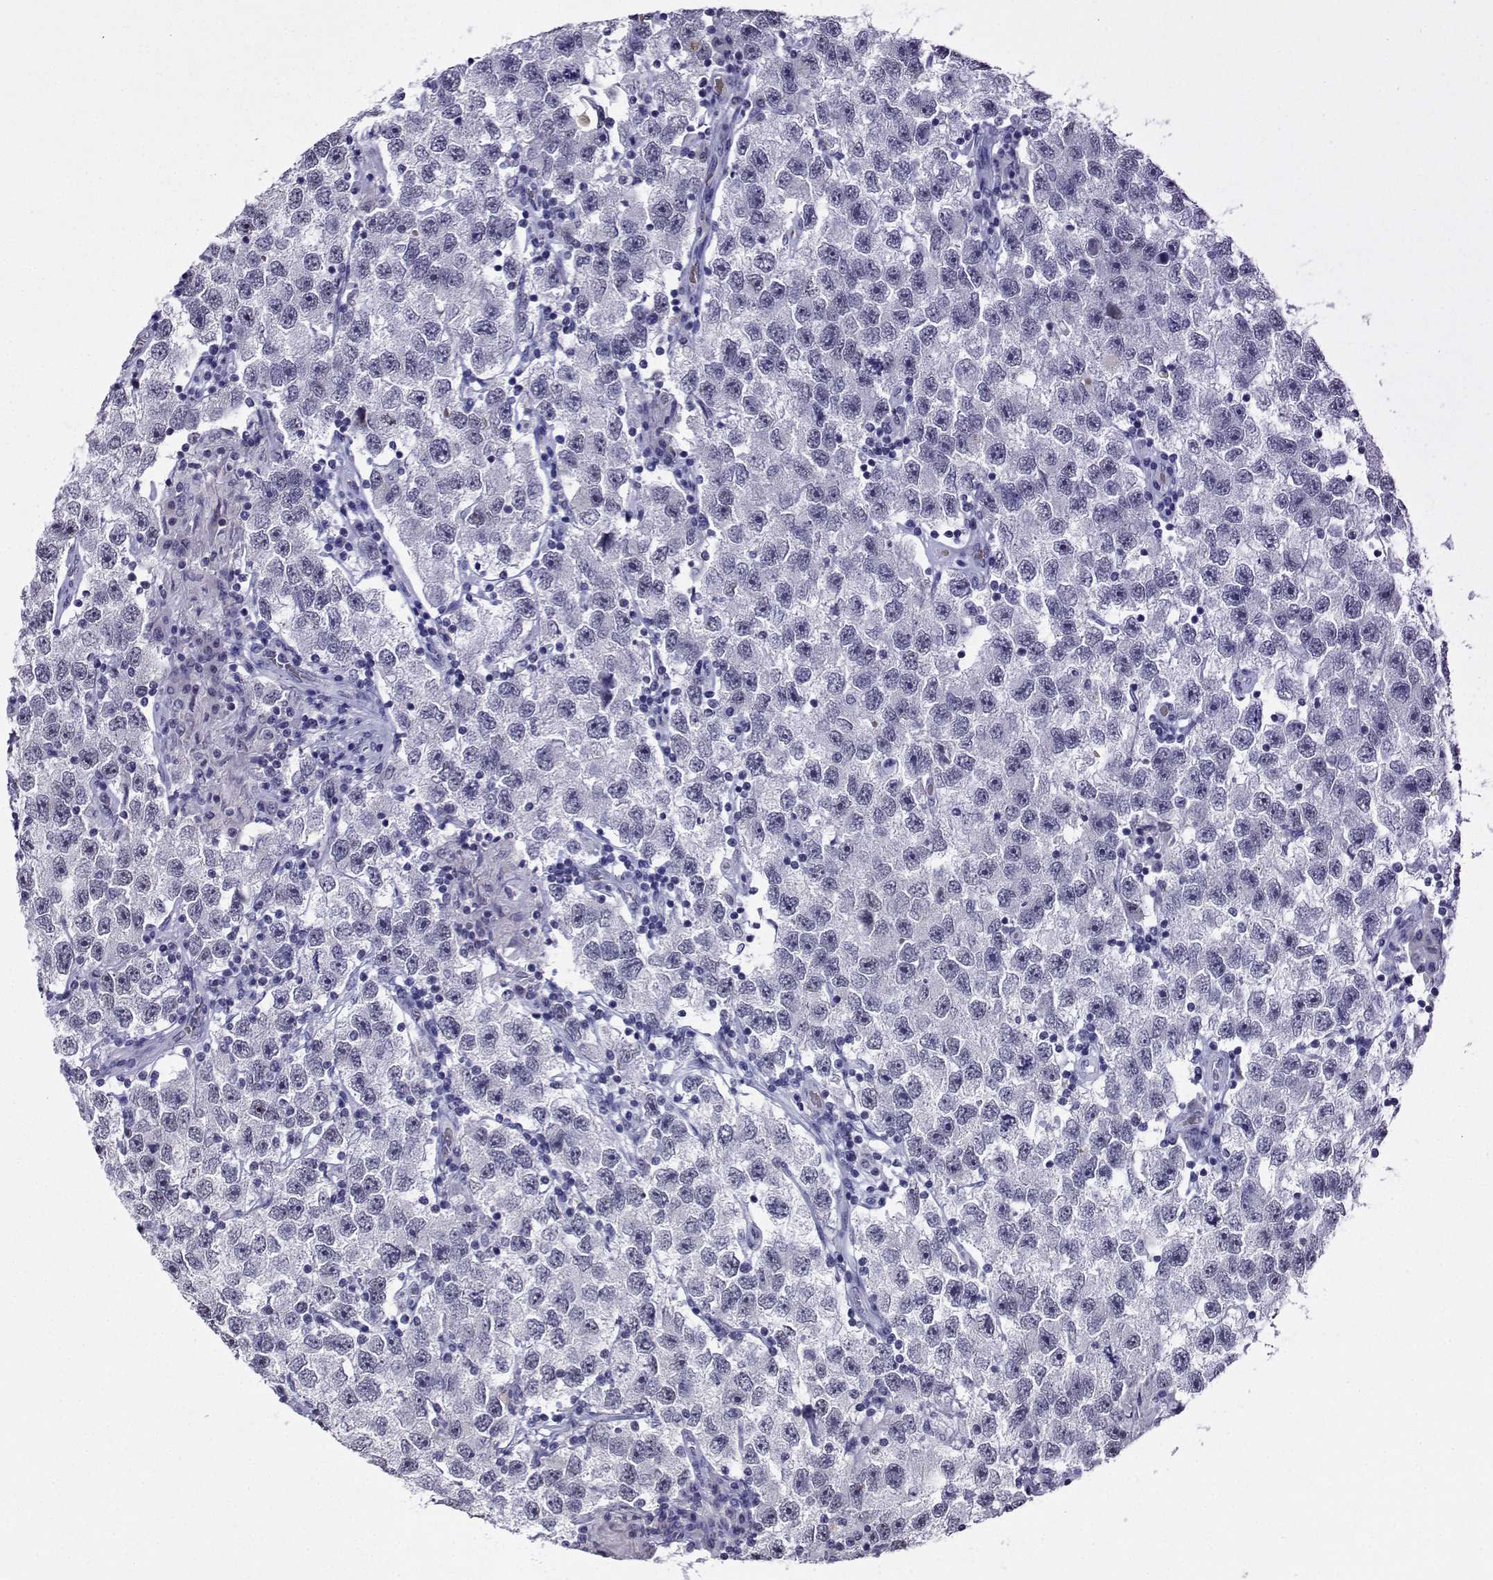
{"staining": {"intensity": "negative", "quantity": "none", "location": "none"}, "tissue": "testis cancer", "cell_type": "Tumor cells", "image_type": "cancer", "snomed": [{"axis": "morphology", "description": "Seminoma, NOS"}, {"axis": "topography", "description": "Testis"}], "caption": "Testis cancer stained for a protein using IHC demonstrates no staining tumor cells.", "gene": "LRFN2", "patient": {"sex": "male", "age": 26}}